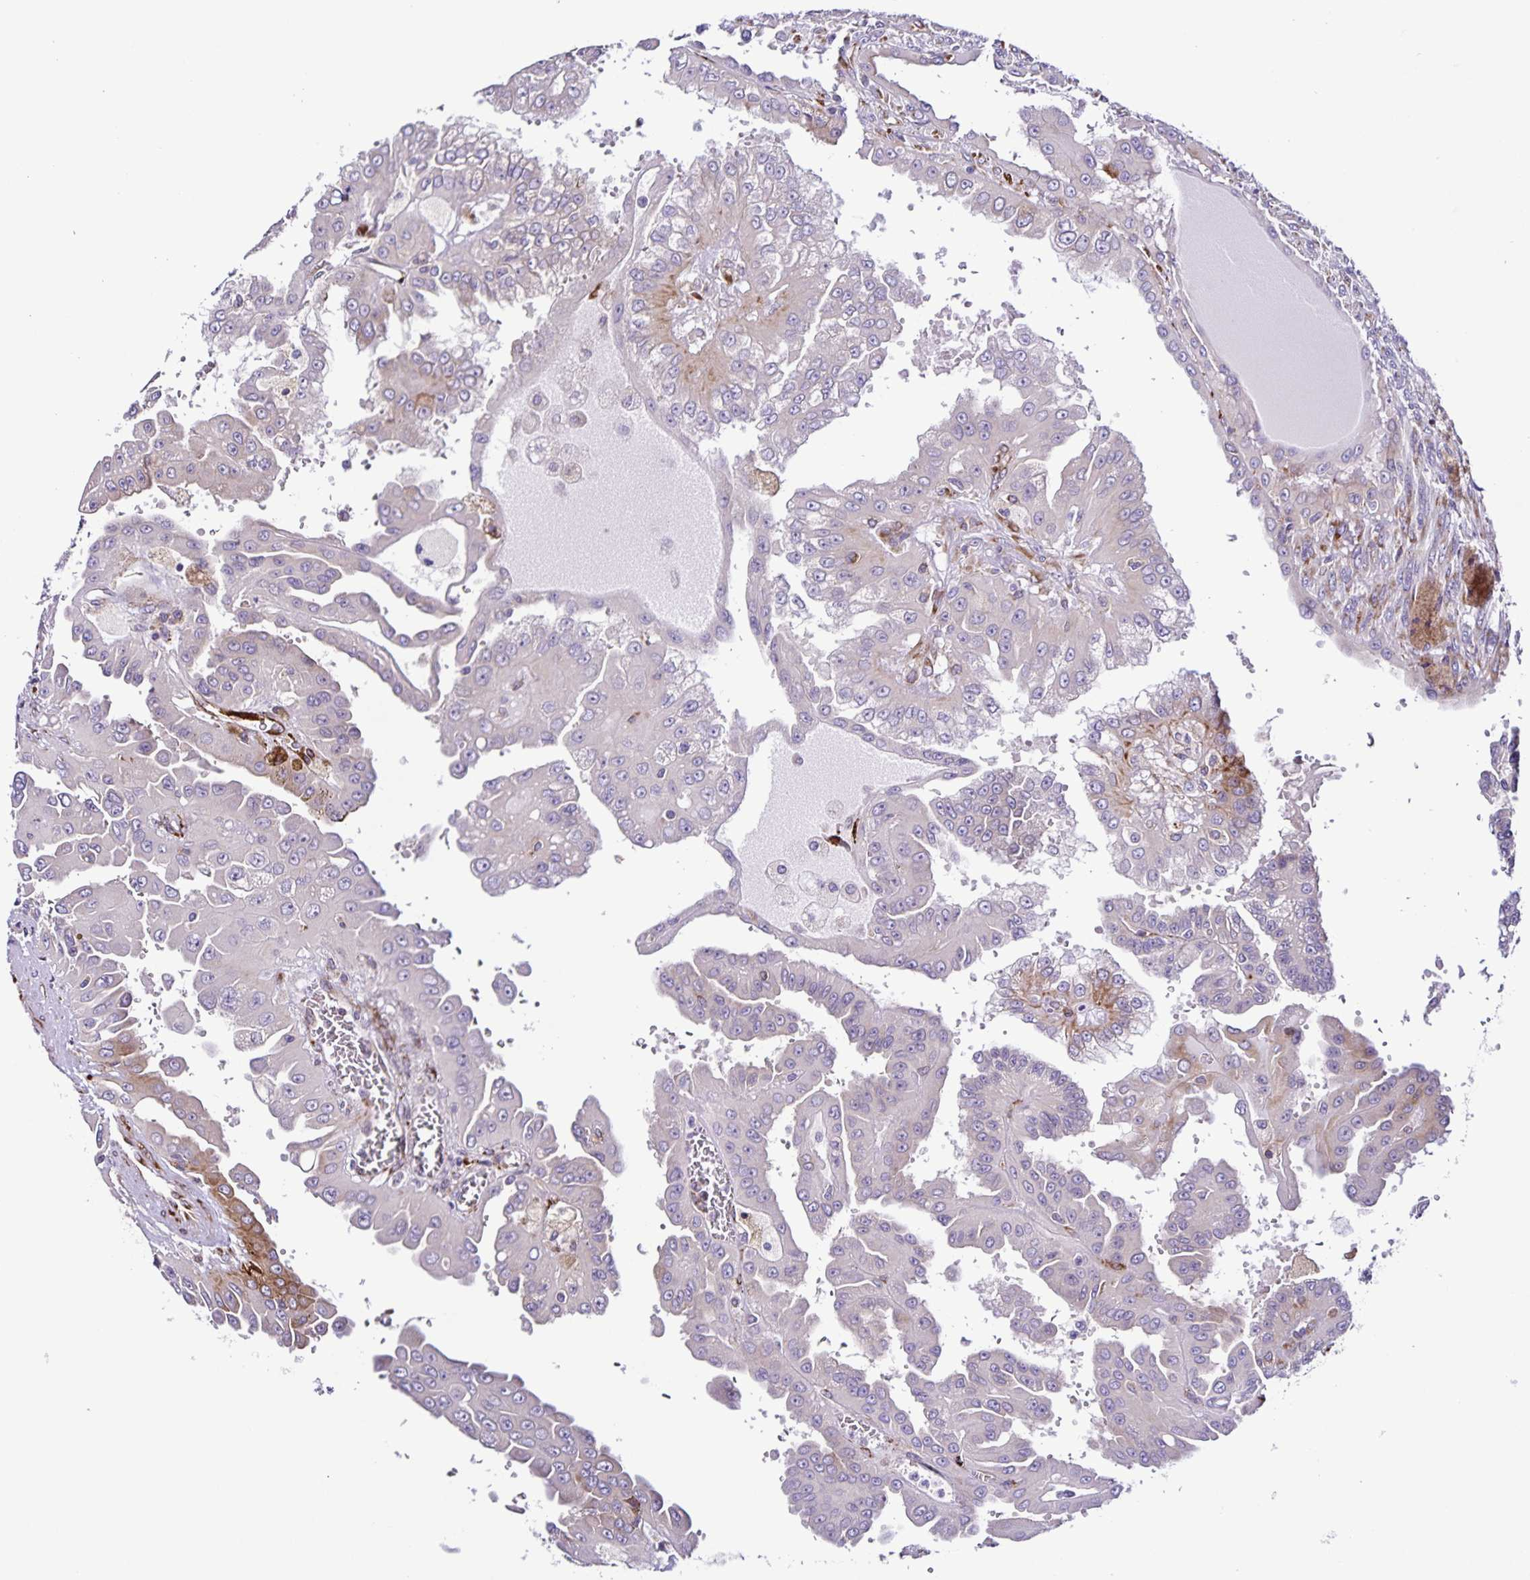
{"staining": {"intensity": "weak", "quantity": "<25%", "location": "cytoplasmic/membranous"}, "tissue": "renal cancer", "cell_type": "Tumor cells", "image_type": "cancer", "snomed": [{"axis": "morphology", "description": "Adenocarcinoma, NOS"}, {"axis": "topography", "description": "Kidney"}], "caption": "IHC of human renal cancer (adenocarcinoma) shows no expression in tumor cells. (Stains: DAB (3,3'-diaminobenzidine) immunohistochemistry with hematoxylin counter stain, Microscopy: brightfield microscopy at high magnification).", "gene": "OSBPL5", "patient": {"sex": "male", "age": 58}}